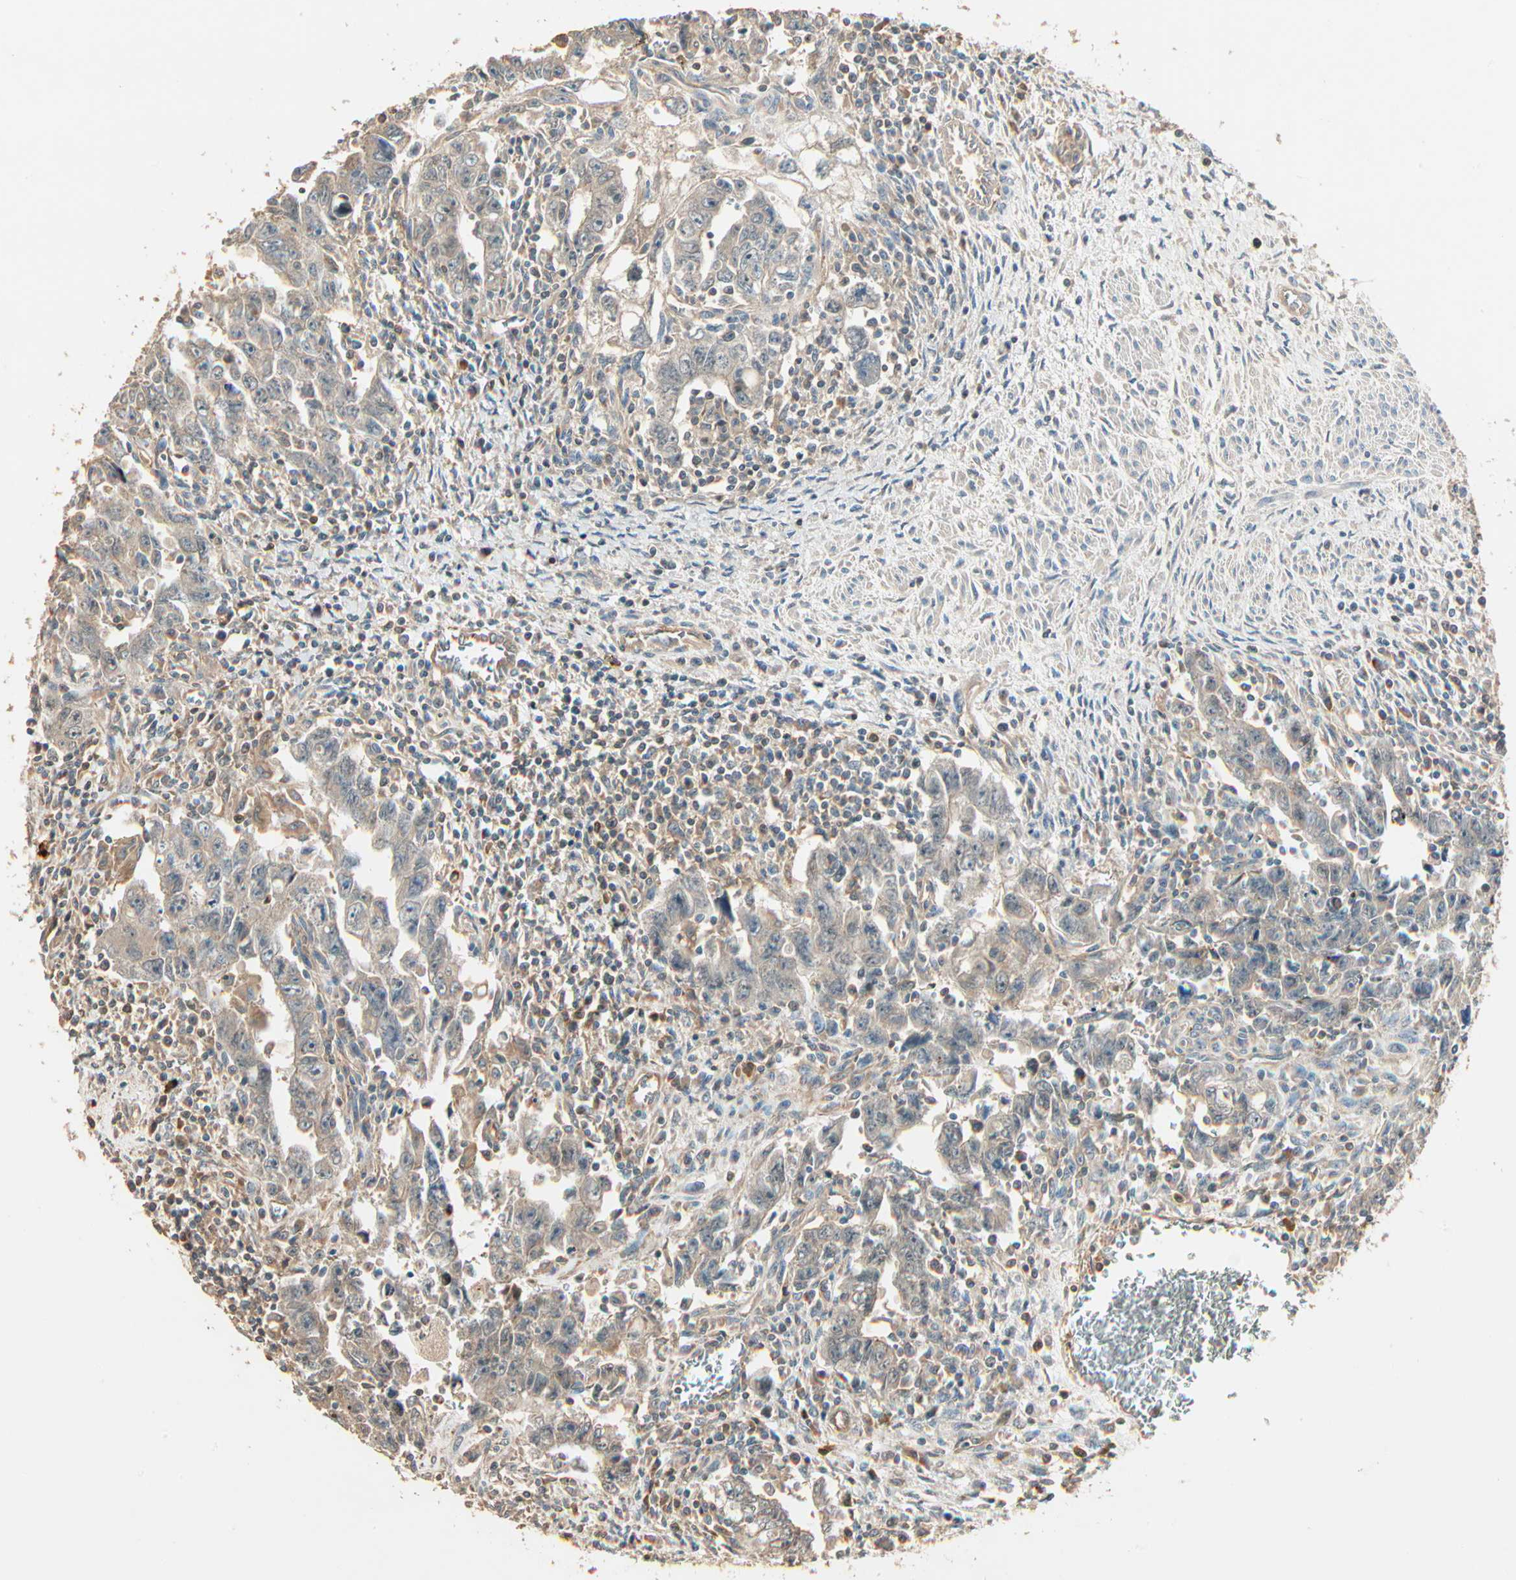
{"staining": {"intensity": "negative", "quantity": "none", "location": "none"}, "tissue": "testis cancer", "cell_type": "Tumor cells", "image_type": "cancer", "snomed": [{"axis": "morphology", "description": "Carcinoma, Embryonal, NOS"}, {"axis": "topography", "description": "Testis"}], "caption": "Immunohistochemistry of testis cancer (embryonal carcinoma) displays no staining in tumor cells.", "gene": "GALK1", "patient": {"sex": "male", "age": 28}}